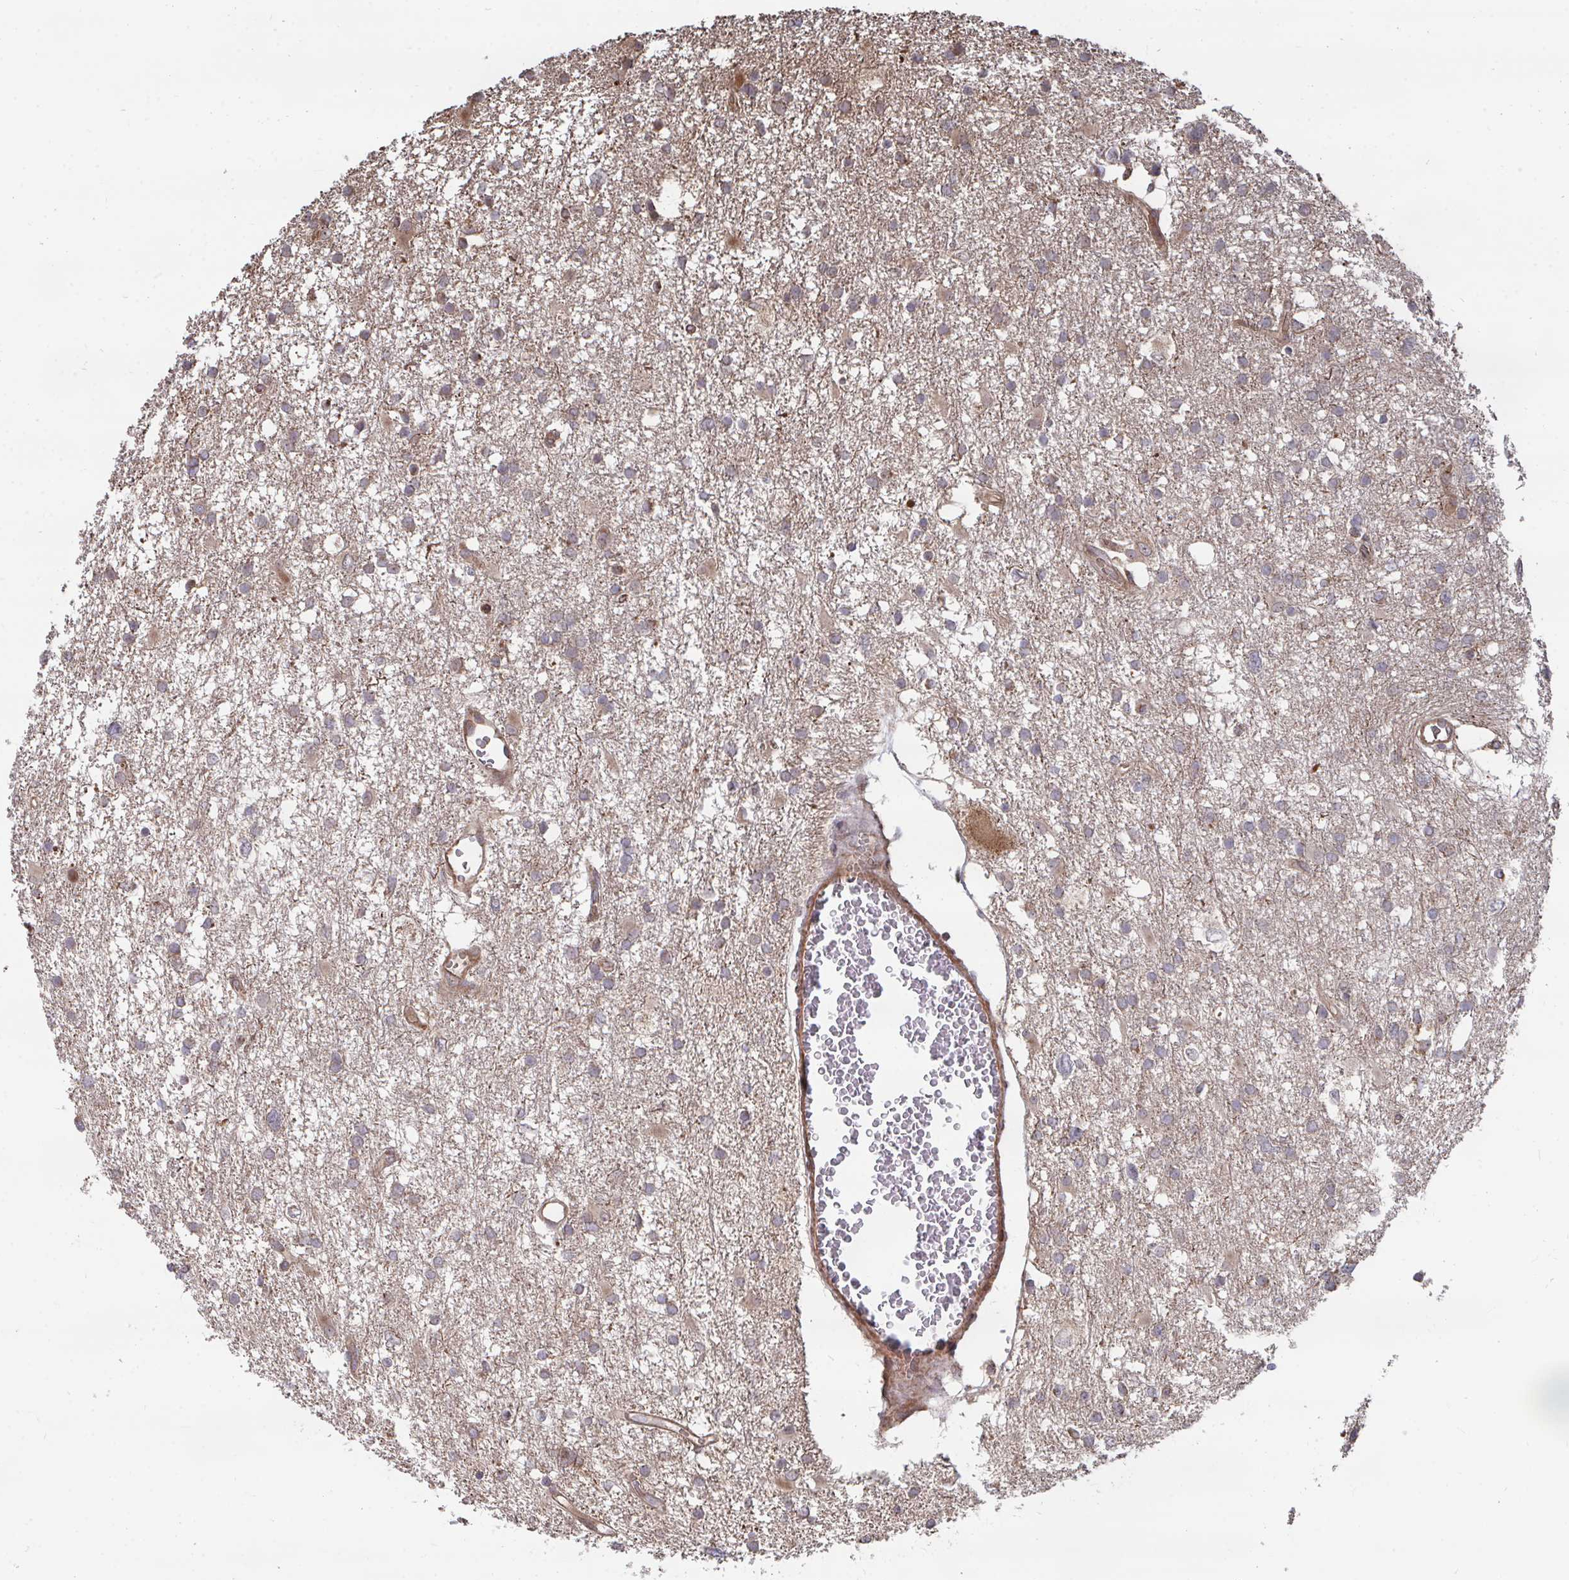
{"staining": {"intensity": "weak", "quantity": "<25%", "location": "cytoplasmic/membranous"}, "tissue": "glioma", "cell_type": "Tumor cells", "image_type": "cancer", "snomed": [{"axis": "morphology", "description": "Glioma, malignant, High grade"}, {"axis": "topography", "description": "Brain"}], "caption": "The histopathology image demonstrates no staining of tumor cells in high-grade glioma (malignant).", "gene": "FAM89A", "patient": {"sex": "male", "age": 61}}